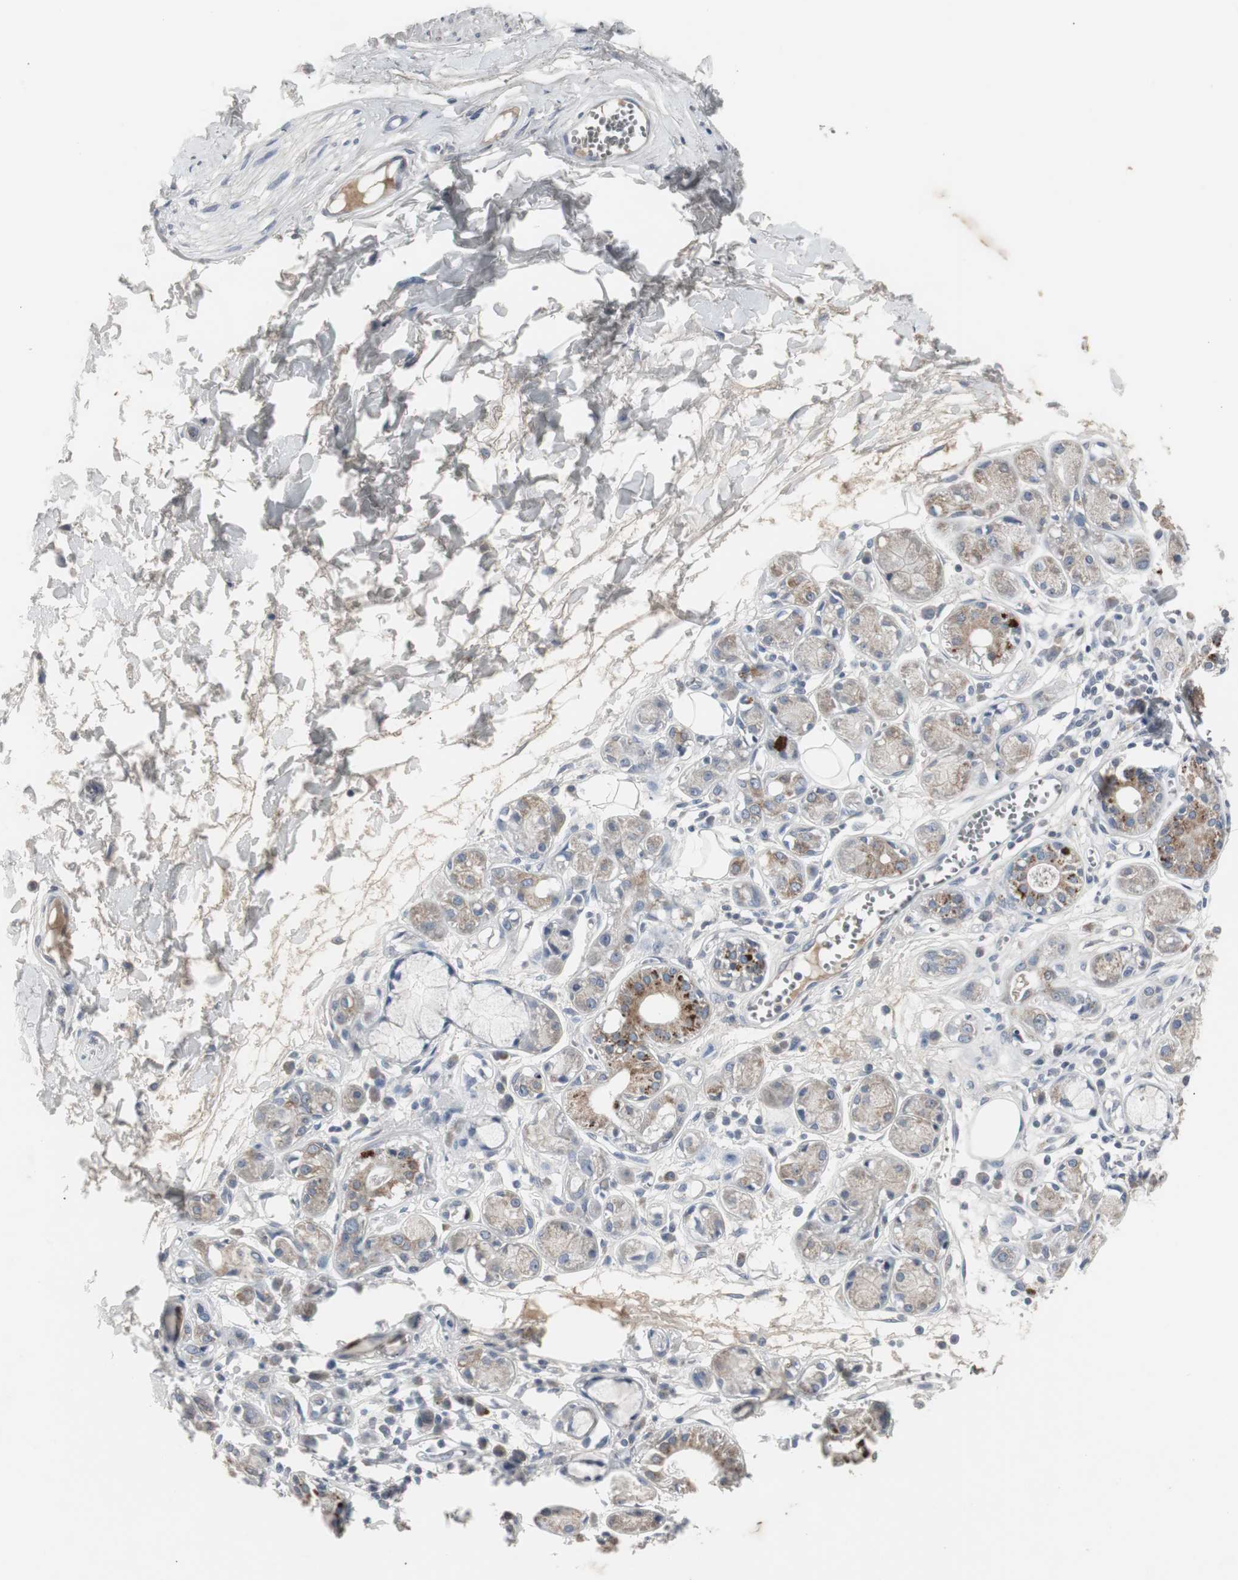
{"staining": {"intensity": "weak", "quantity": ">75%", "location": "cytoplasmic/membranous"}, "tissue": "adipose tissue", "cell_type": "Adipocytes", "image_type": "normal", "snomed": [{"axis": "morphology", "description": "Normal tissue, NOS"}, {"axis": "morphology", "description": "Inflammation, NOS"}, {"axis": "topography", "description": "Salivary gland"}, {"axis": "topography", "description": "Peripheral nerve tissue"}], "caption": "A brown stain highlights weak cytoplasmic/membranous expression of a protein in adipocytes of unremarkable adipose tissue. (brown staining indicates protein expression, while blue staining denotes nuclei).", "gene": "ACAA1", "patient": {"sex": "female", "age": 75}}